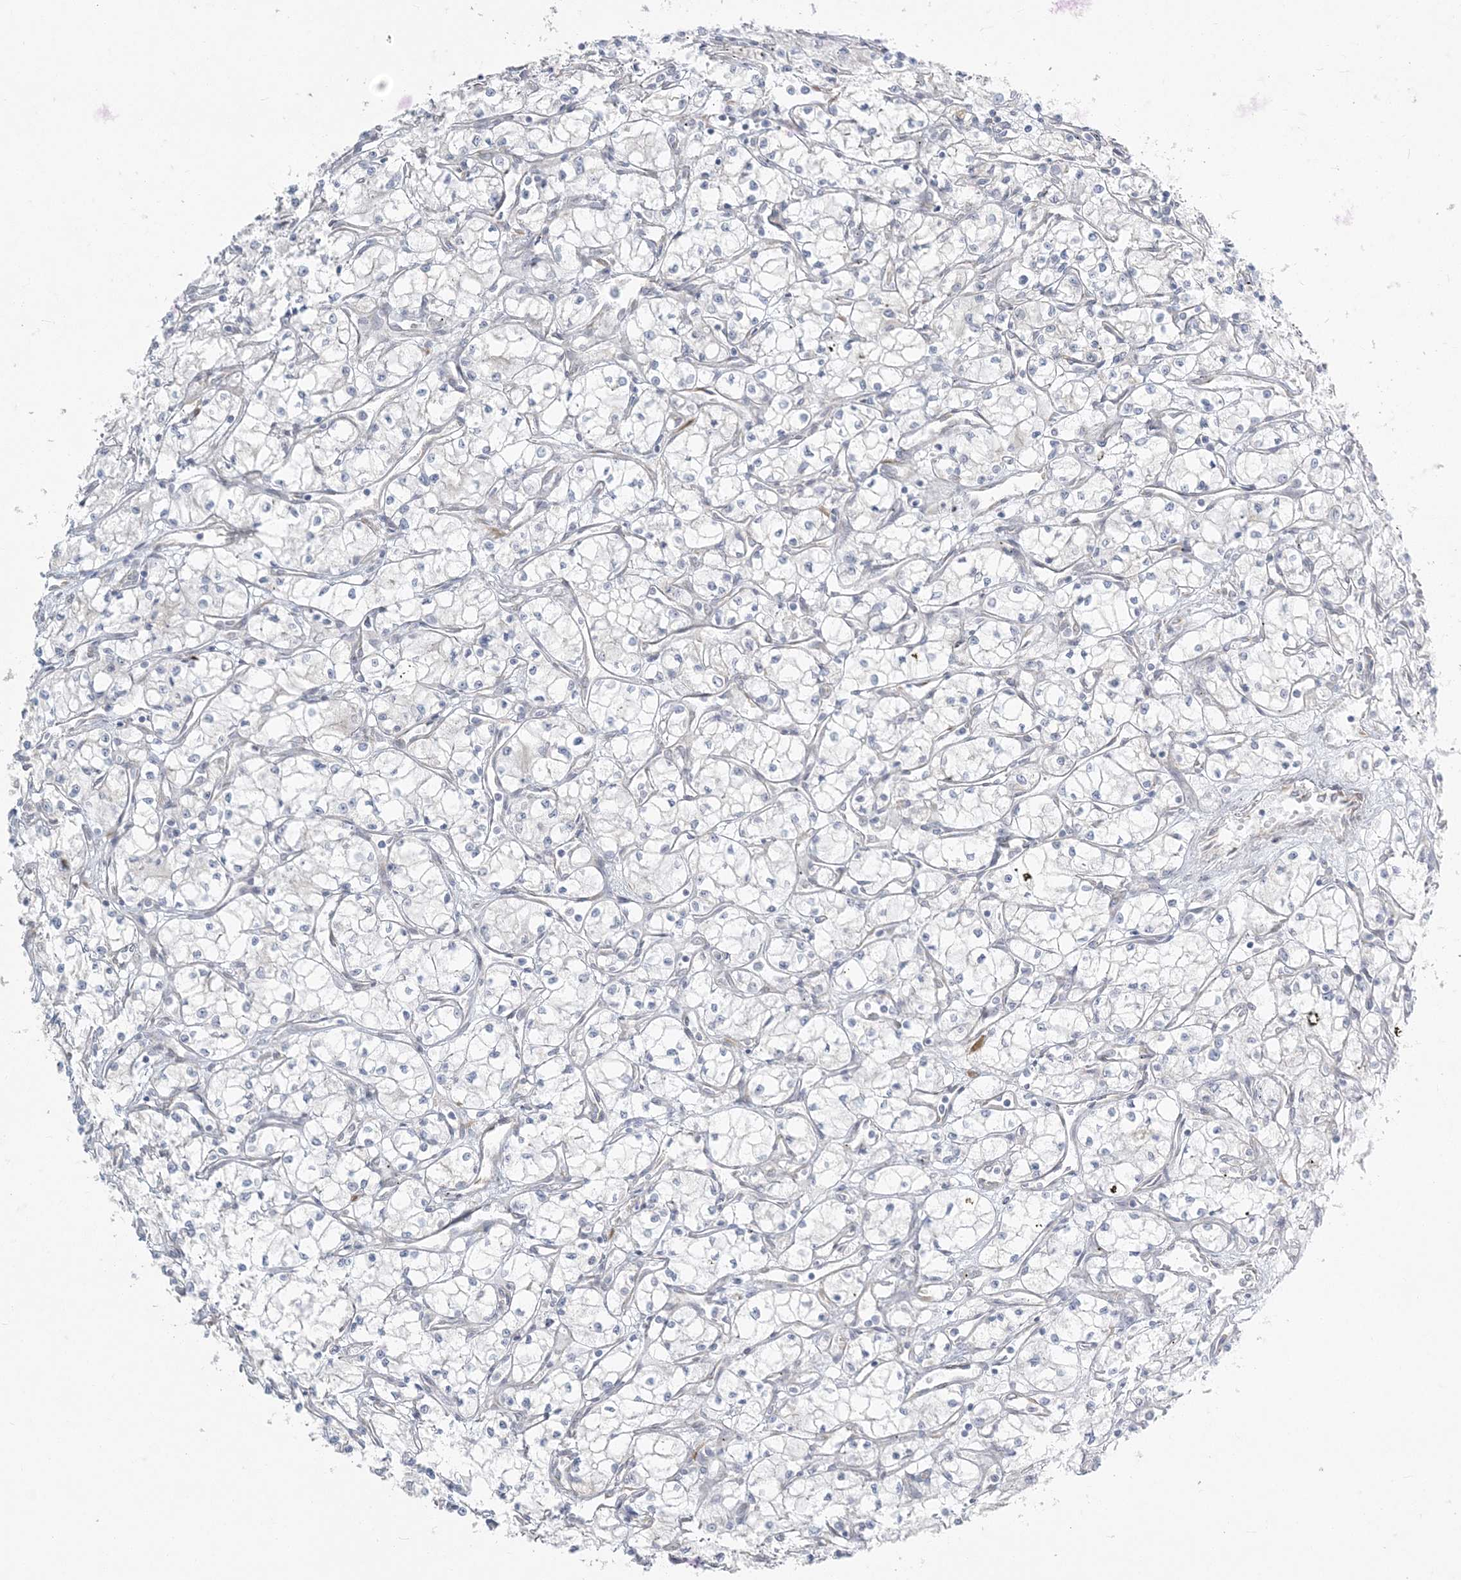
{"staining": {"intensity": "negative", "quantity": "none", "location": "none"}, "tissue": "renal cancer", "cell_type": "Tumor cells", "image_type": "cancer", "snomed": [{"axis": "morphology", "description": "Adenocarcinoma, NOS"}, {"axis": "topography", "description": "Kidney"}], "caption": "High power microscopy image of an IHC micrograph of renal cancer (adenocarcinoma), revealing no significant positivity in tumor cells.", "gene": "ZC3H6", "patient": {"sex": "male", "age": 59}}